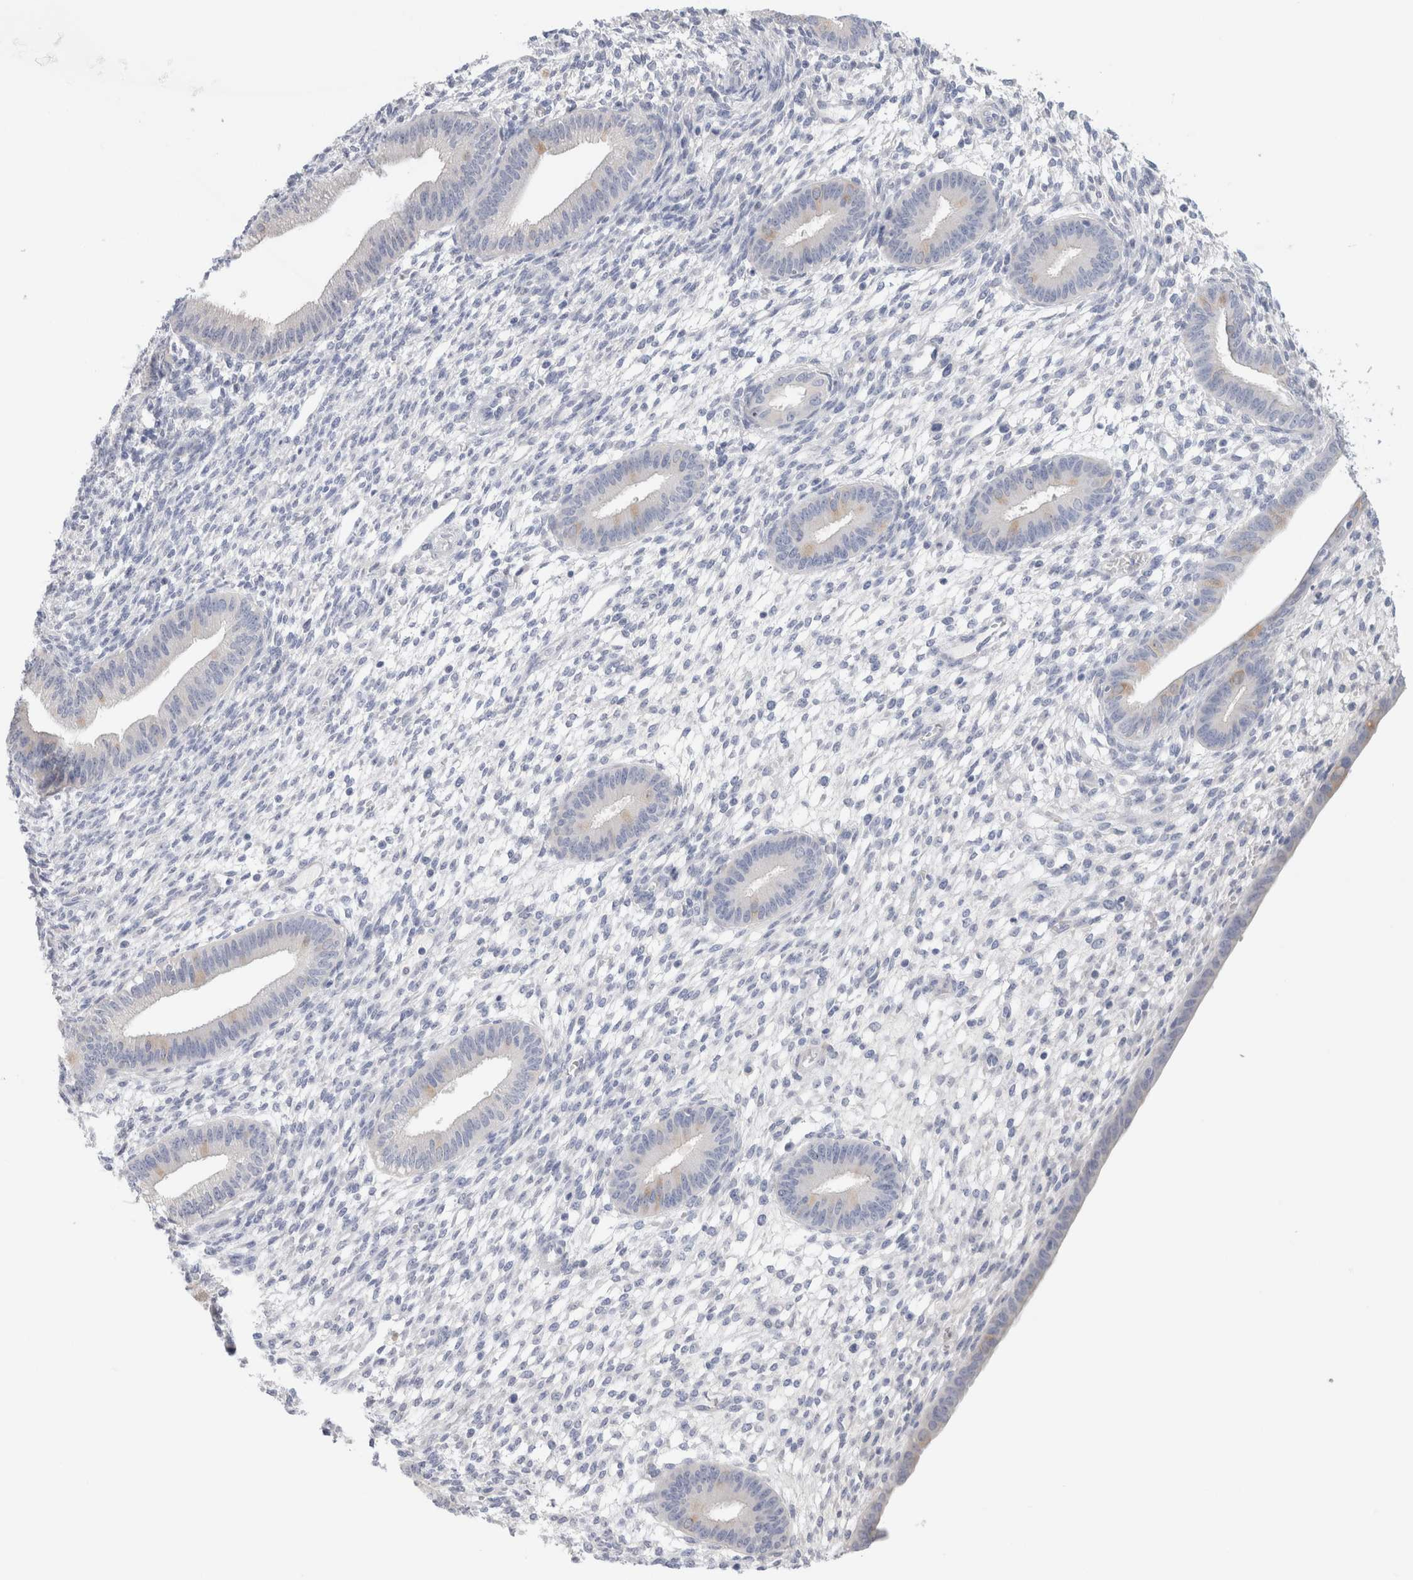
{"staining": {"intensity": "negative", "quantity": "none", "location": "none"}, "tissue": "endometrium", "cell_type": "Cells in endometrial stroma", "image_type": "normal", "snomed": [{"axis": "morphology", "description": "Normal tissue, NOS"}, {"axis": "topography", "description": "Endometrium"}], "caption": "IHC image of benign endometrium: human endometrium stained with DAB exhibits no significant protein staining in cells in endometrial stroma.", "gene": "GADD45G", "patient": {"sex": "female", "age": 46}}